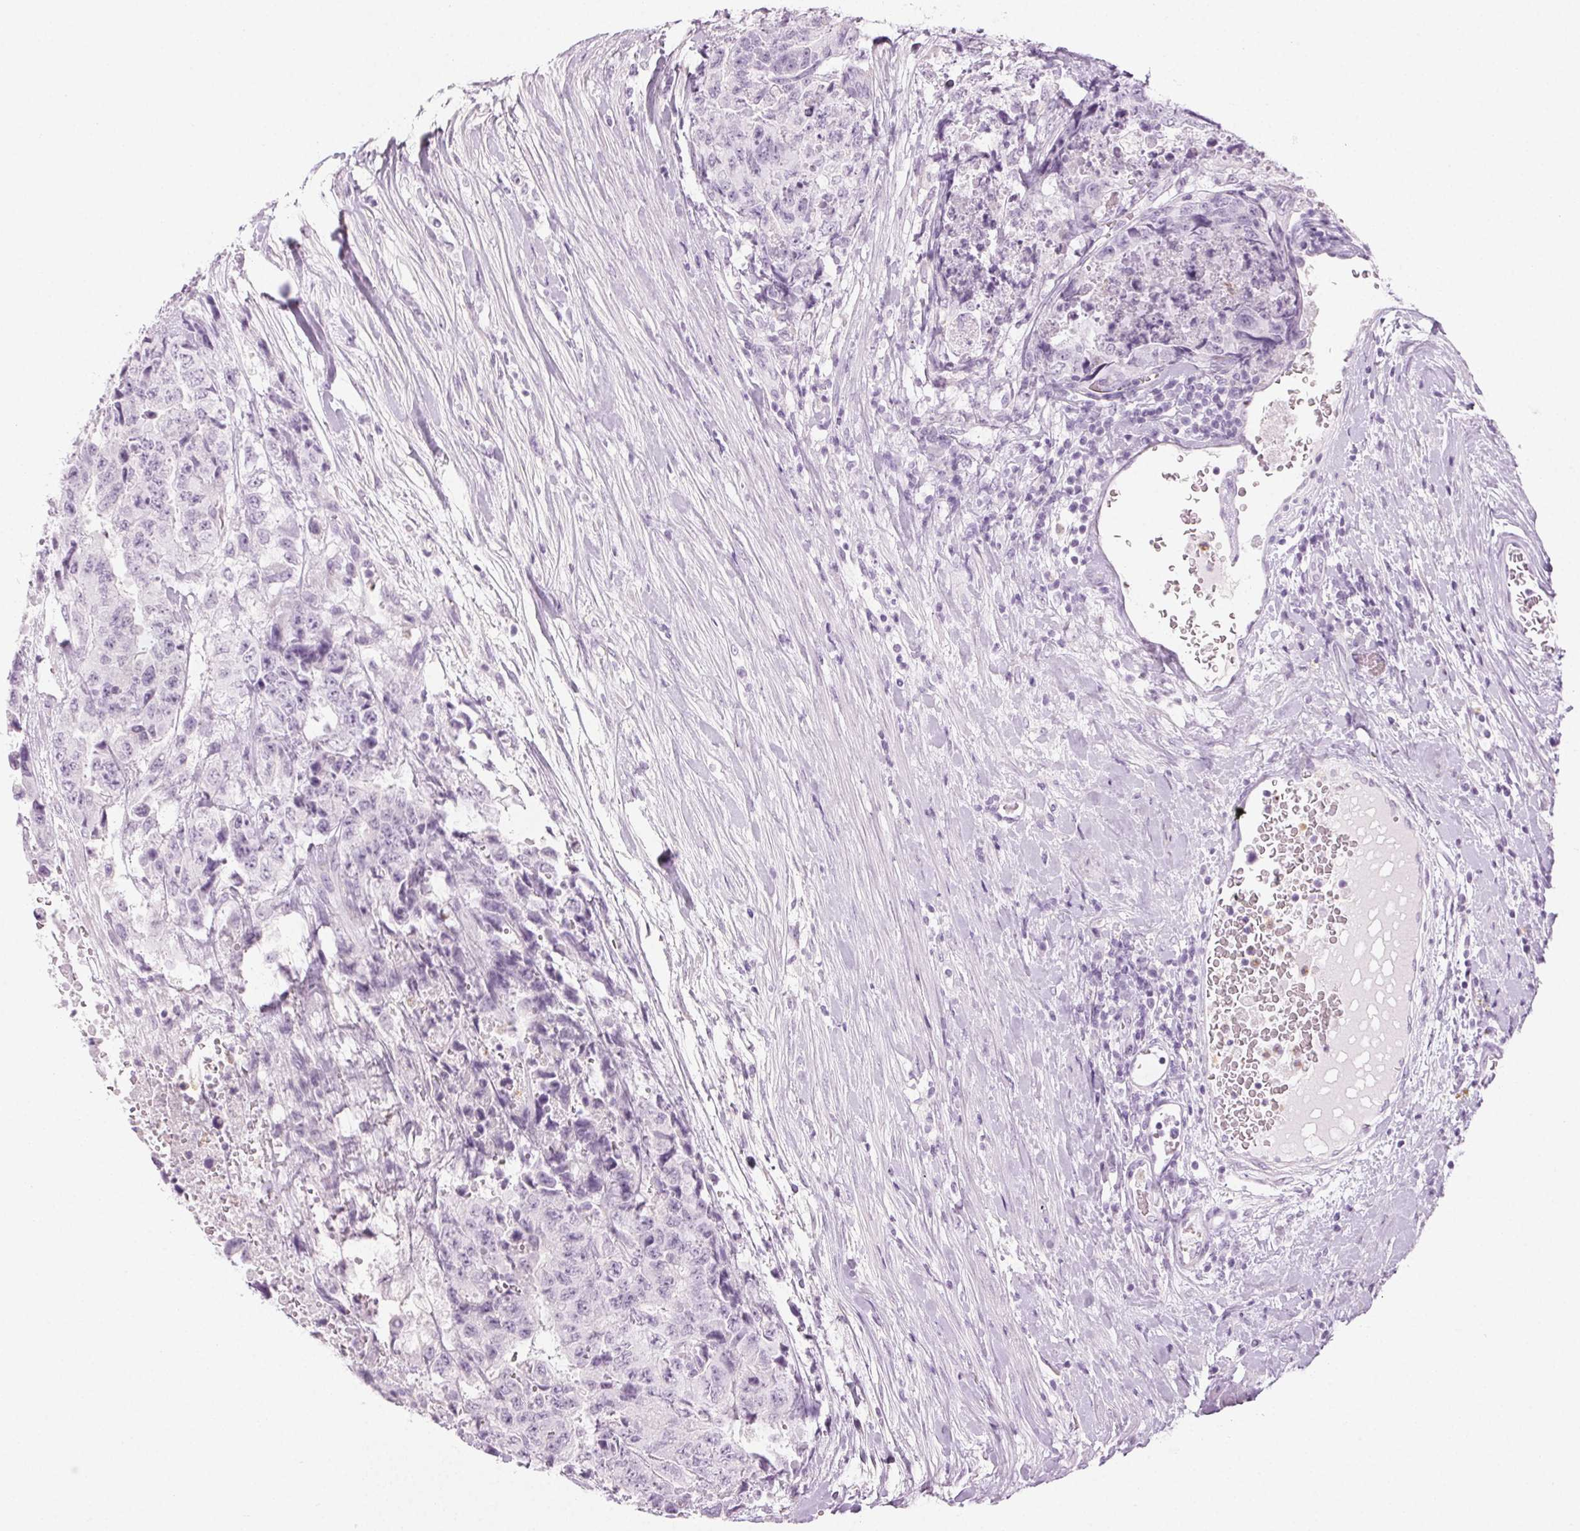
{"staining": {"intensity": "negative", "quantity": "none", "location": "none"}, "tissue": "testis cancer", "cell_type": "Tumor cells", "image_type": "cancer", "snomed": [{"axis": "morphology", "description": "Carcinoma, Embryonal, NOS"}, {"axis": "topography", "description": "Testis"}], "caption": "High power microscopy photomicrograph of an immunohistochemistry image of embryonal carcinoma (testis), revealing no significant expression in tumor cells.", "gene": "MPO", "patient": {"sex": "male", "age": 24}}